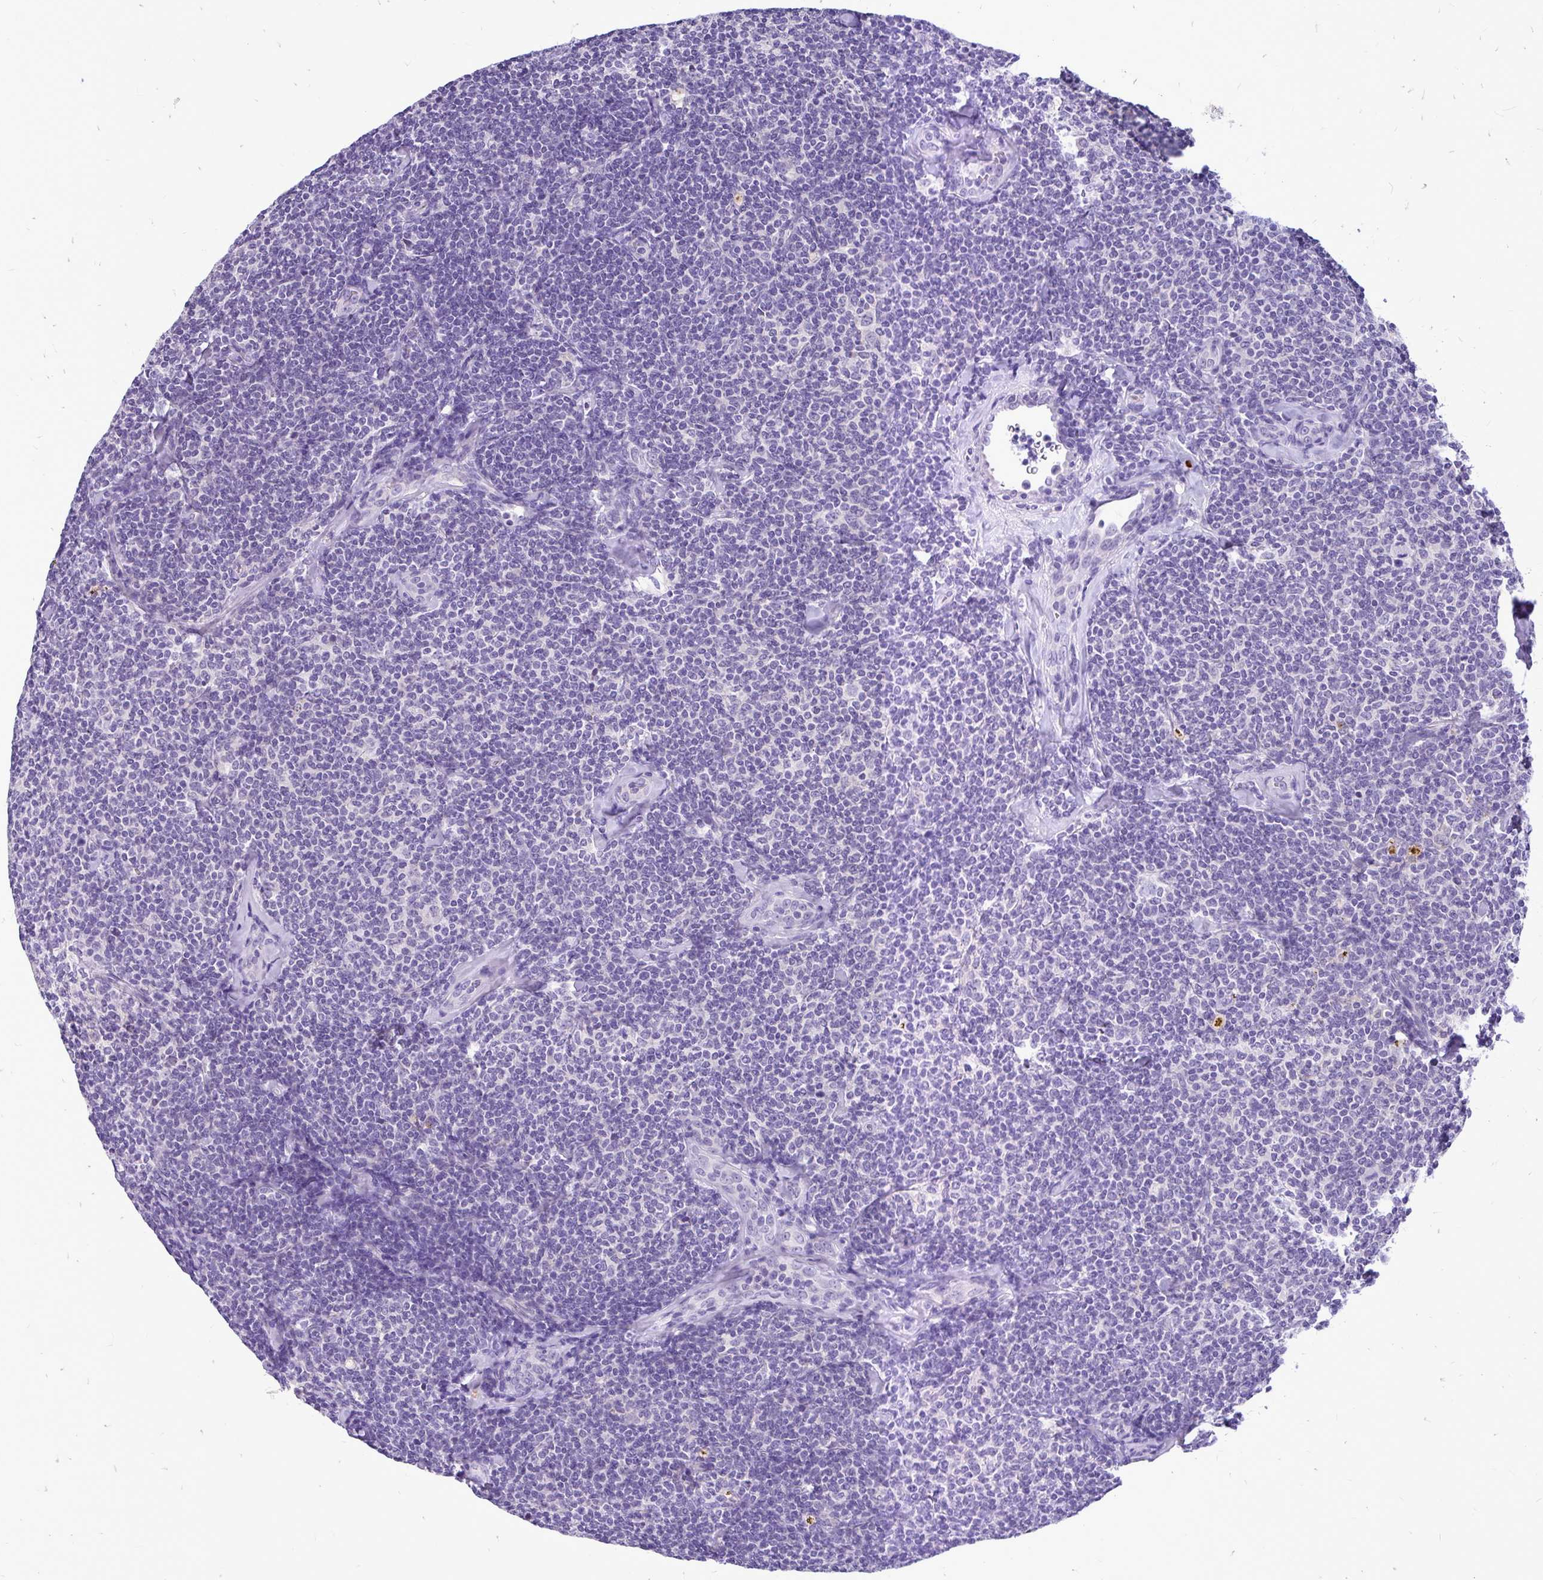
{"staining": {"intensity": "negative", "quantity": "none", "location": "none"}, "tissue": "lymphoma", "cell_type": "Tumor cells", "image_type": "cancer", "snomed": [{"axis": "morphology", "description": "Malignant lymphoma, non-Hodgkin's type, Low grade"}, {"axis": "topography", "description": "Lymph node"}], "caption": "Immunohistochemistry of human lymphoma shows no positivity in tumor cells. (Stains: DAB (3,3'-diaminobenzidine) immunohistochemistry (IHC) with hematoxylin counter stain, Microscopy: brightfield microscopy at high magnification).", "gene": "MAP1LC3A", "patient": {"sex": "female", "age": 56}}